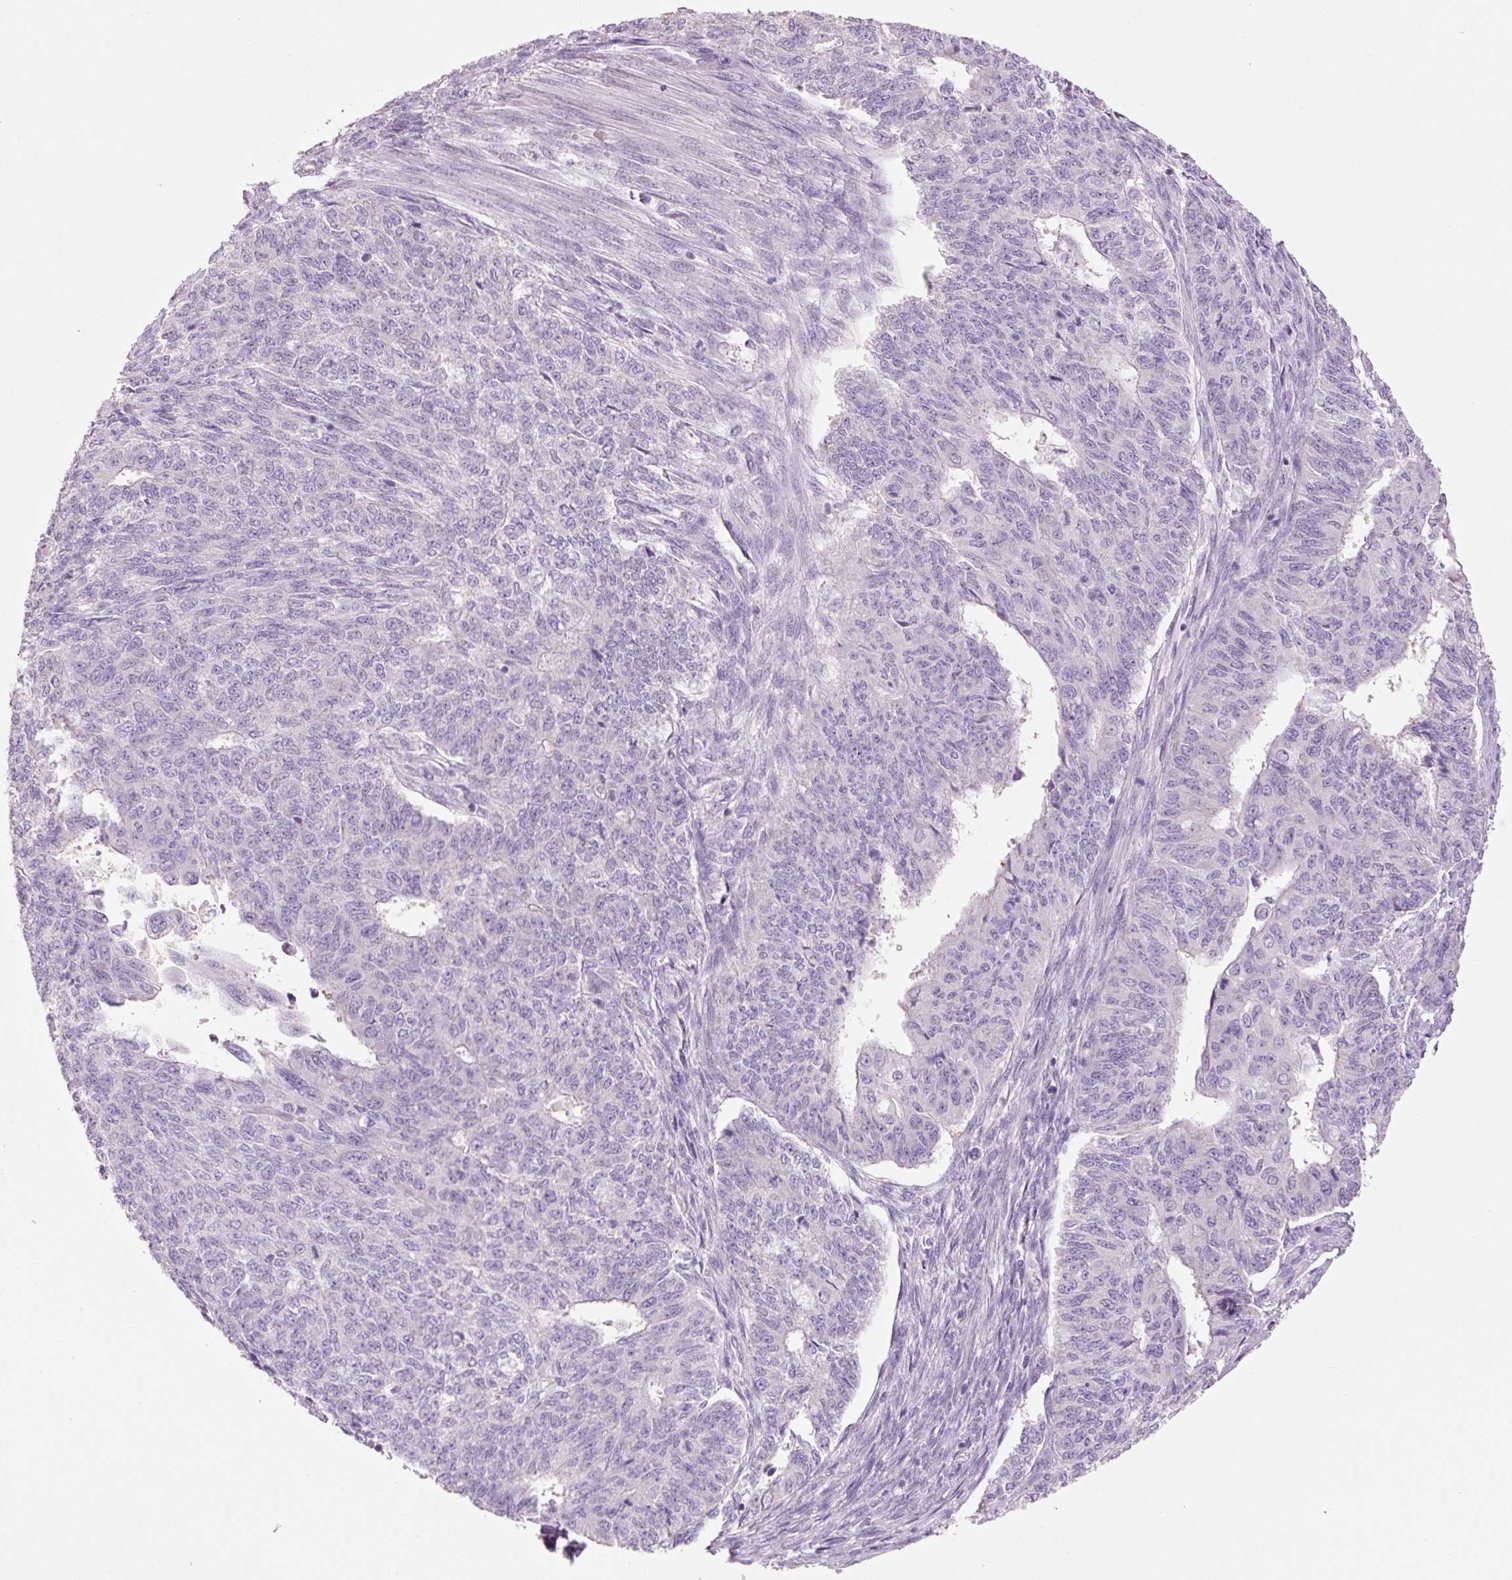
{"staining": {"intensity": "negative", "quantity": "none", "location": "none"}, "tissue": "endometrial cancer", "cell_type": "Tumor cells", "image_type": "cancer", "snomed": [{"axis": "morphology", "description": "Adenocarcinoma, NOS"}, {"axis": "topography", "description": "Endometrium"}], "caption": "Tumor cells are negative for protein expression in human endometrial adenocarcinoma.", "gene": "HAX1", "patient": {"sex": "female", "age": 32}}